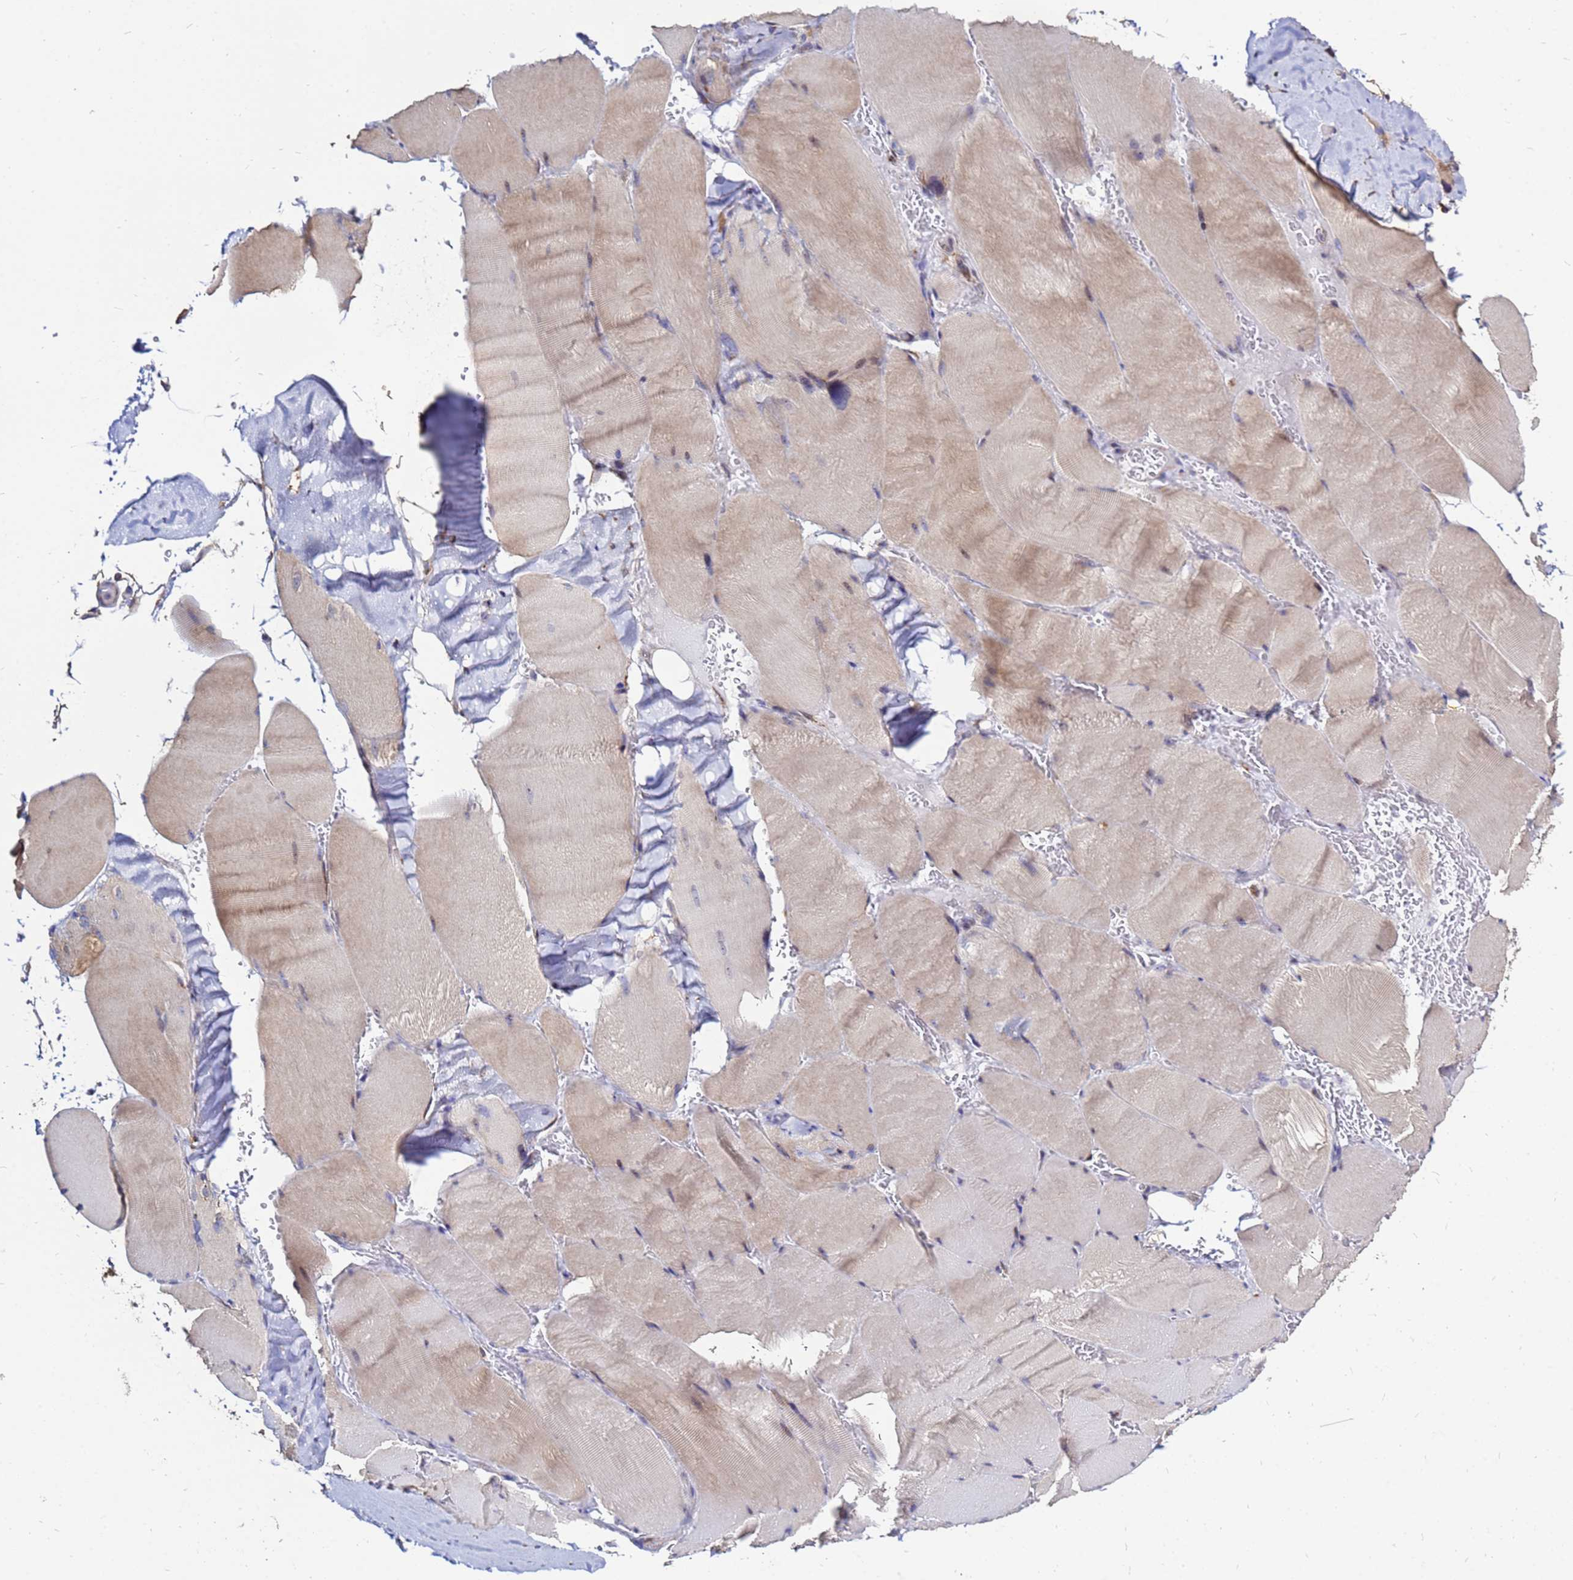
{"staining": {"intensity": "weak", "quantity": "<25%", "location": "cytoplasmic/membranous"}, "tissue": "skeletal muscle", "cell_type": "Myocytes", "image_type": "normal", "snomed": [{"axis": "morphology", "description": "Normal tissue, NOS"}, {"axis": "topography", "description": "Skeletal muscle"}, {"axis": "topography", "description": "Head-Neck"}], "caption": "Immunohistochemistry (IHC) image of benign skeletal muscle stained for a protein (brown), which reveals no staining in myocytes.", "gene": "MOB2", "patient": {"sex": "male", "age": 66}}